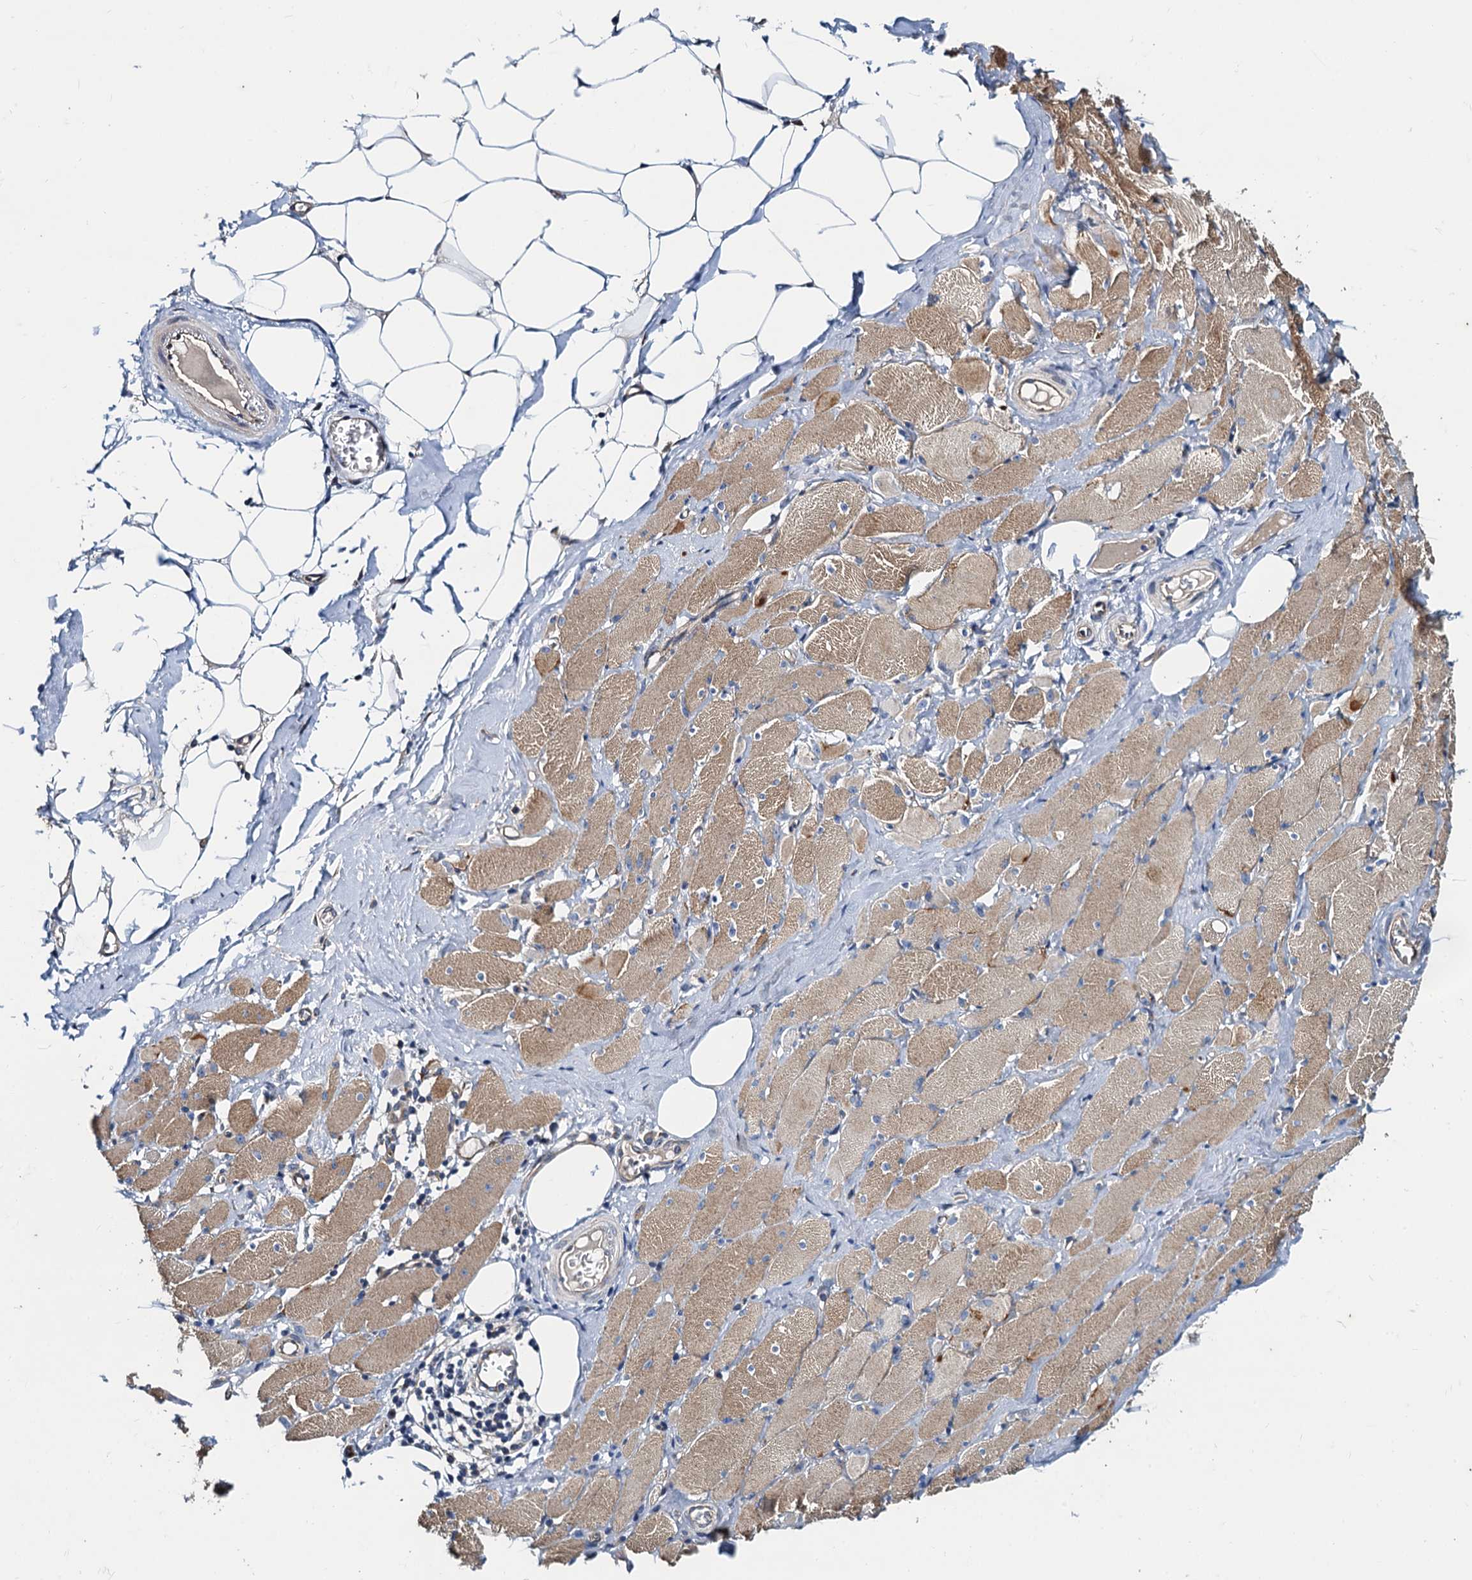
{"staining": {"intensity": "moderate", "quantity": ">75%", "location": "cytoplasmic/membranous"}, "tissue": "skeletal muscle", "cell_type": "Myocytes", "image_type": "normal", "snomed": [{"axis": "morphology", "description": "Normal tissue, NOS"}, {"axis": "morphology", "description": "Basal cell carcinoma"}, {"axis": "topography", "description": "Skeletal muscle"}], "caption": "Immunohistochemistry (IHC) (DAB (3,3'-diaminobenzidine)) staining of benign human skeletal muscle reveals moderate cytoplasmic/membranous protein expression in about >75% of myocytes.", "gene": "NGRN", "patient": {"sex": "female", "age": 64}}